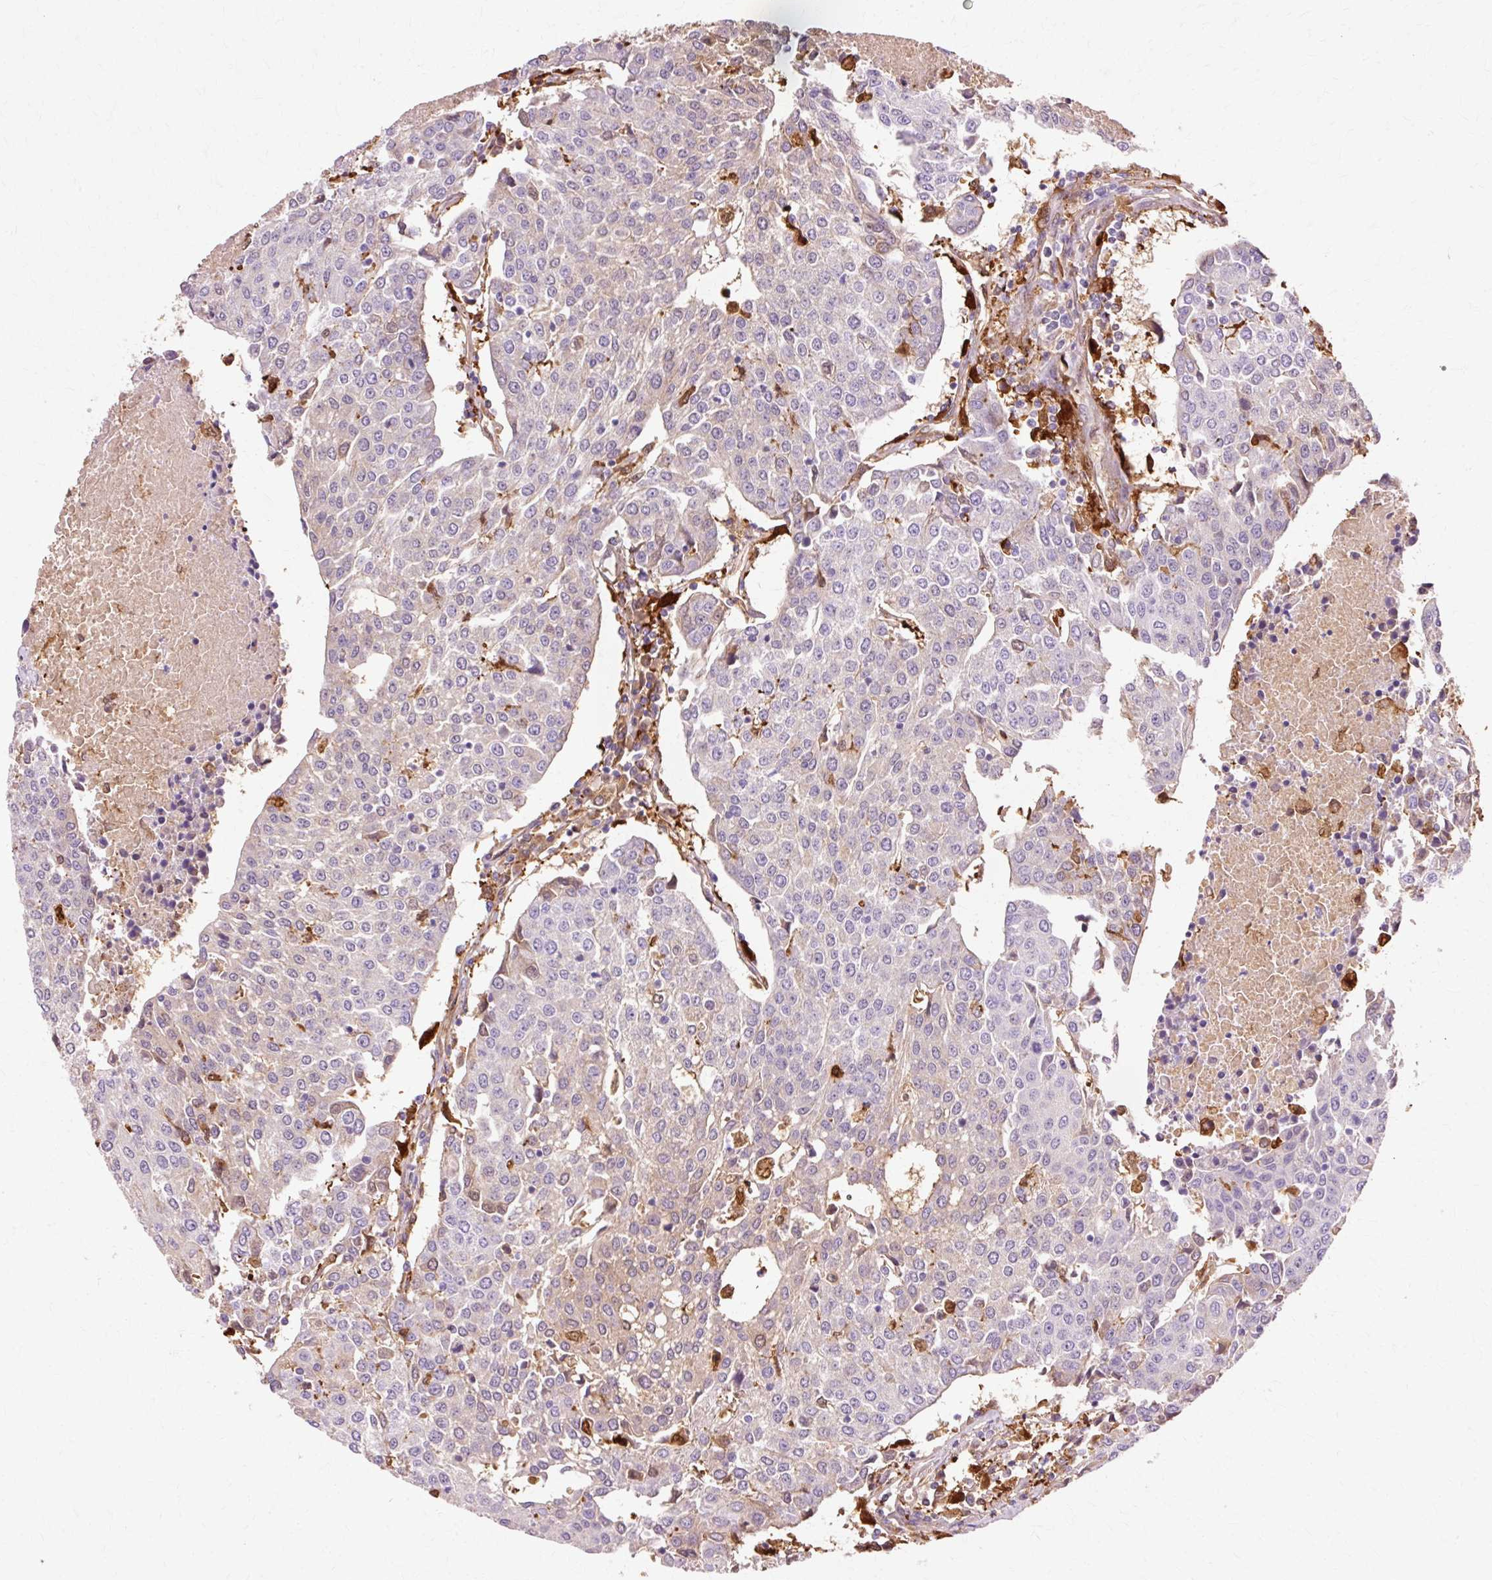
{"staining": {"intensity": "weak", "quantity": "<25%", "location": "cytoplasmic/membranous"}, "tissue": "urothelial cancer", "cell_type": "Tumor cells", "image_type": "cancer", "snomed": [{"axis": "morphology", "description": "Urothelial carcinoma, High grade"}, {"axis": "topography", "description": "Urinary bladder"}], "caption": "Histopathology image shows no protein staining in tumor cells of high-grade urothelial carcinoma tissue.", "gene": "GPX1", "patient": {"sex": "female", "age": 85}}